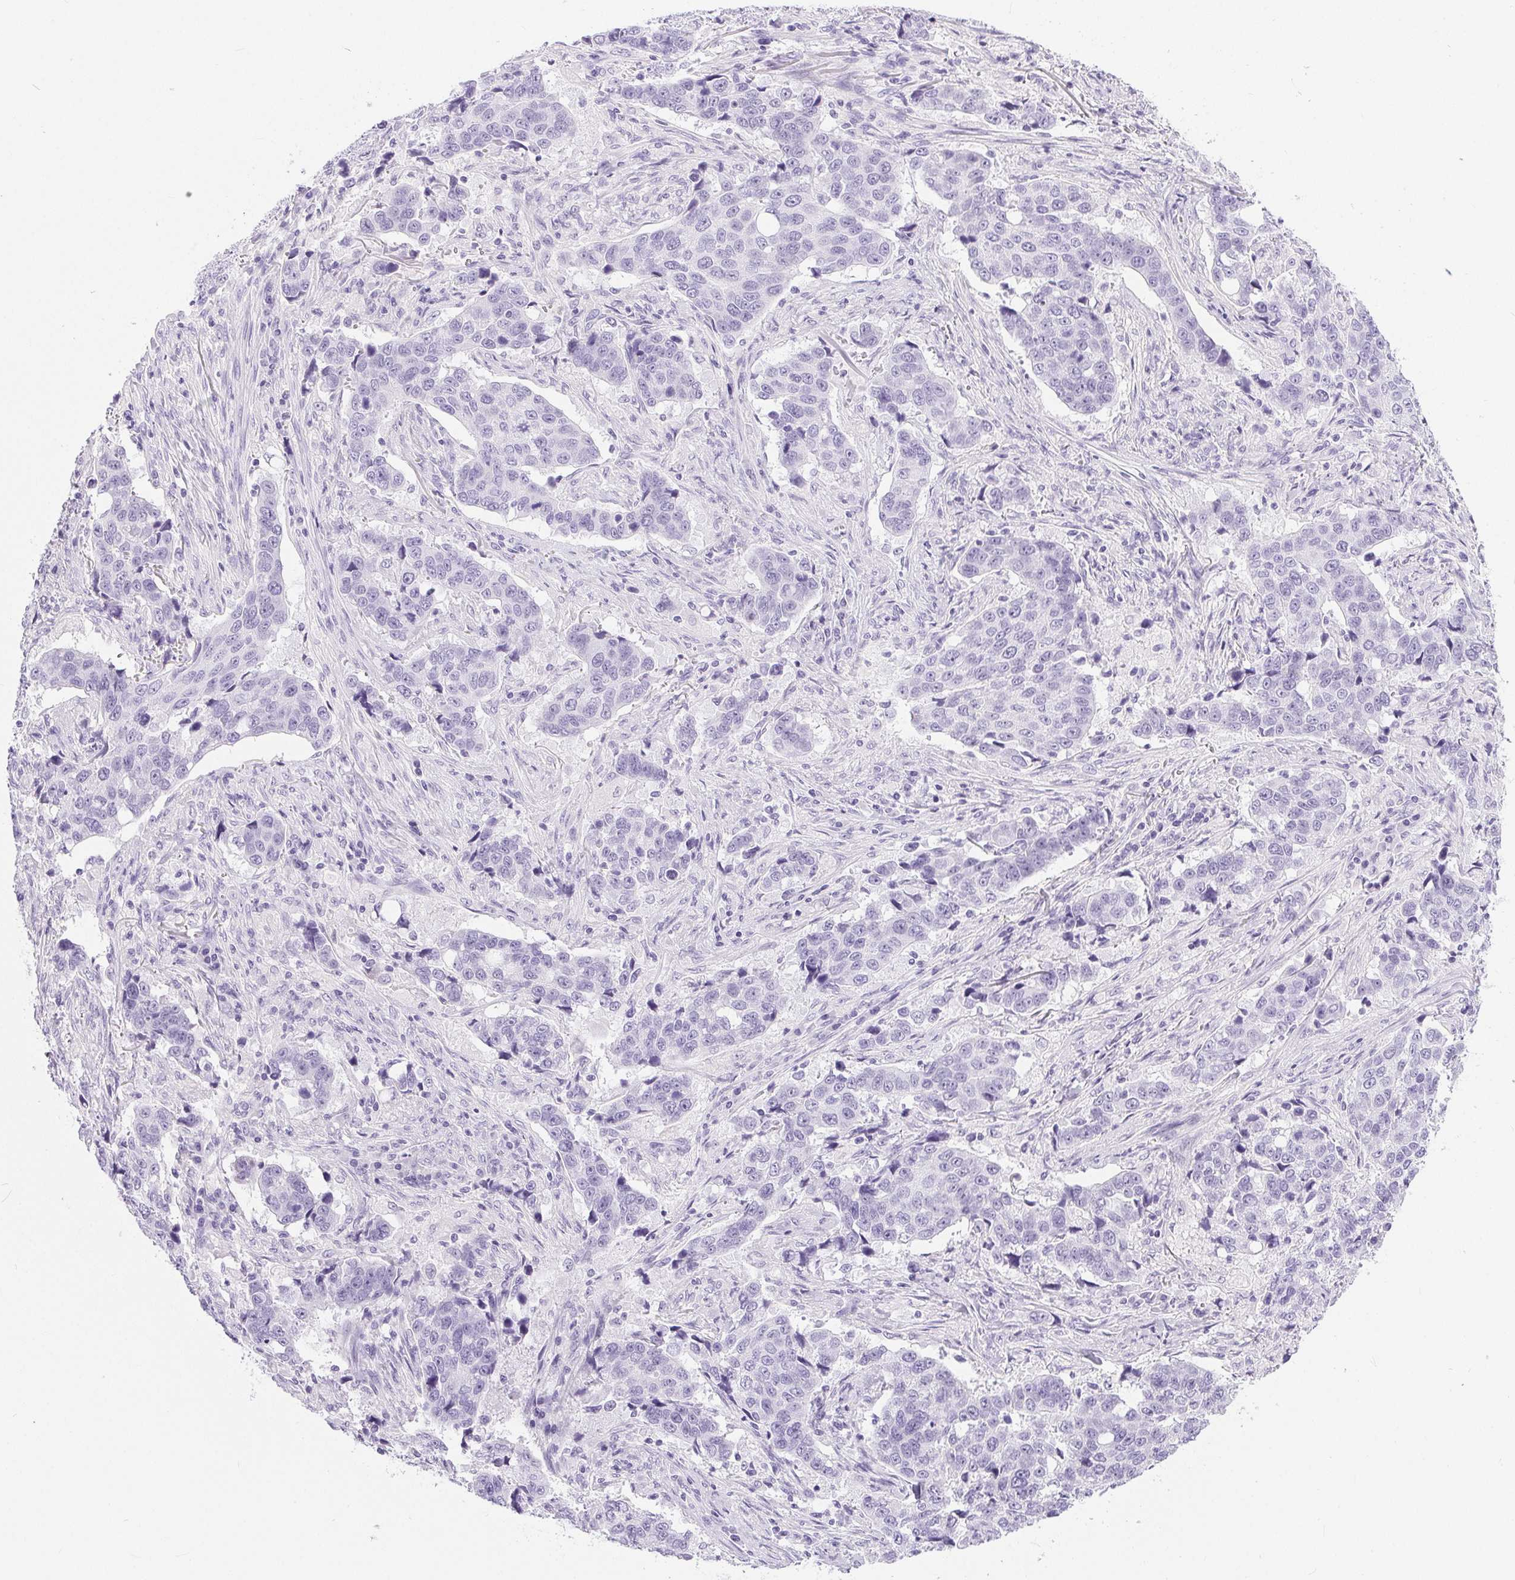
{"staining": {"intensity": "negative", "quantity": "none", "location": "none"}, "tissue": "lung cancer", "cell_type": "Tumor cells", "image_type": "cancer", "snomed": [{"axis": "morphology", "description": "Squamous cell carcinoma, NOS"}, {"axis": "topography", "description": "Lymph node"}, {"axis": "topography", "description": "Lung"}], "caption": "This is an immunohistochemistry photomicrograph of lung cancer. There is no positivity in tumor cells.", "gene": "XDH", "patient": {"sex": "male", "age": 61}}